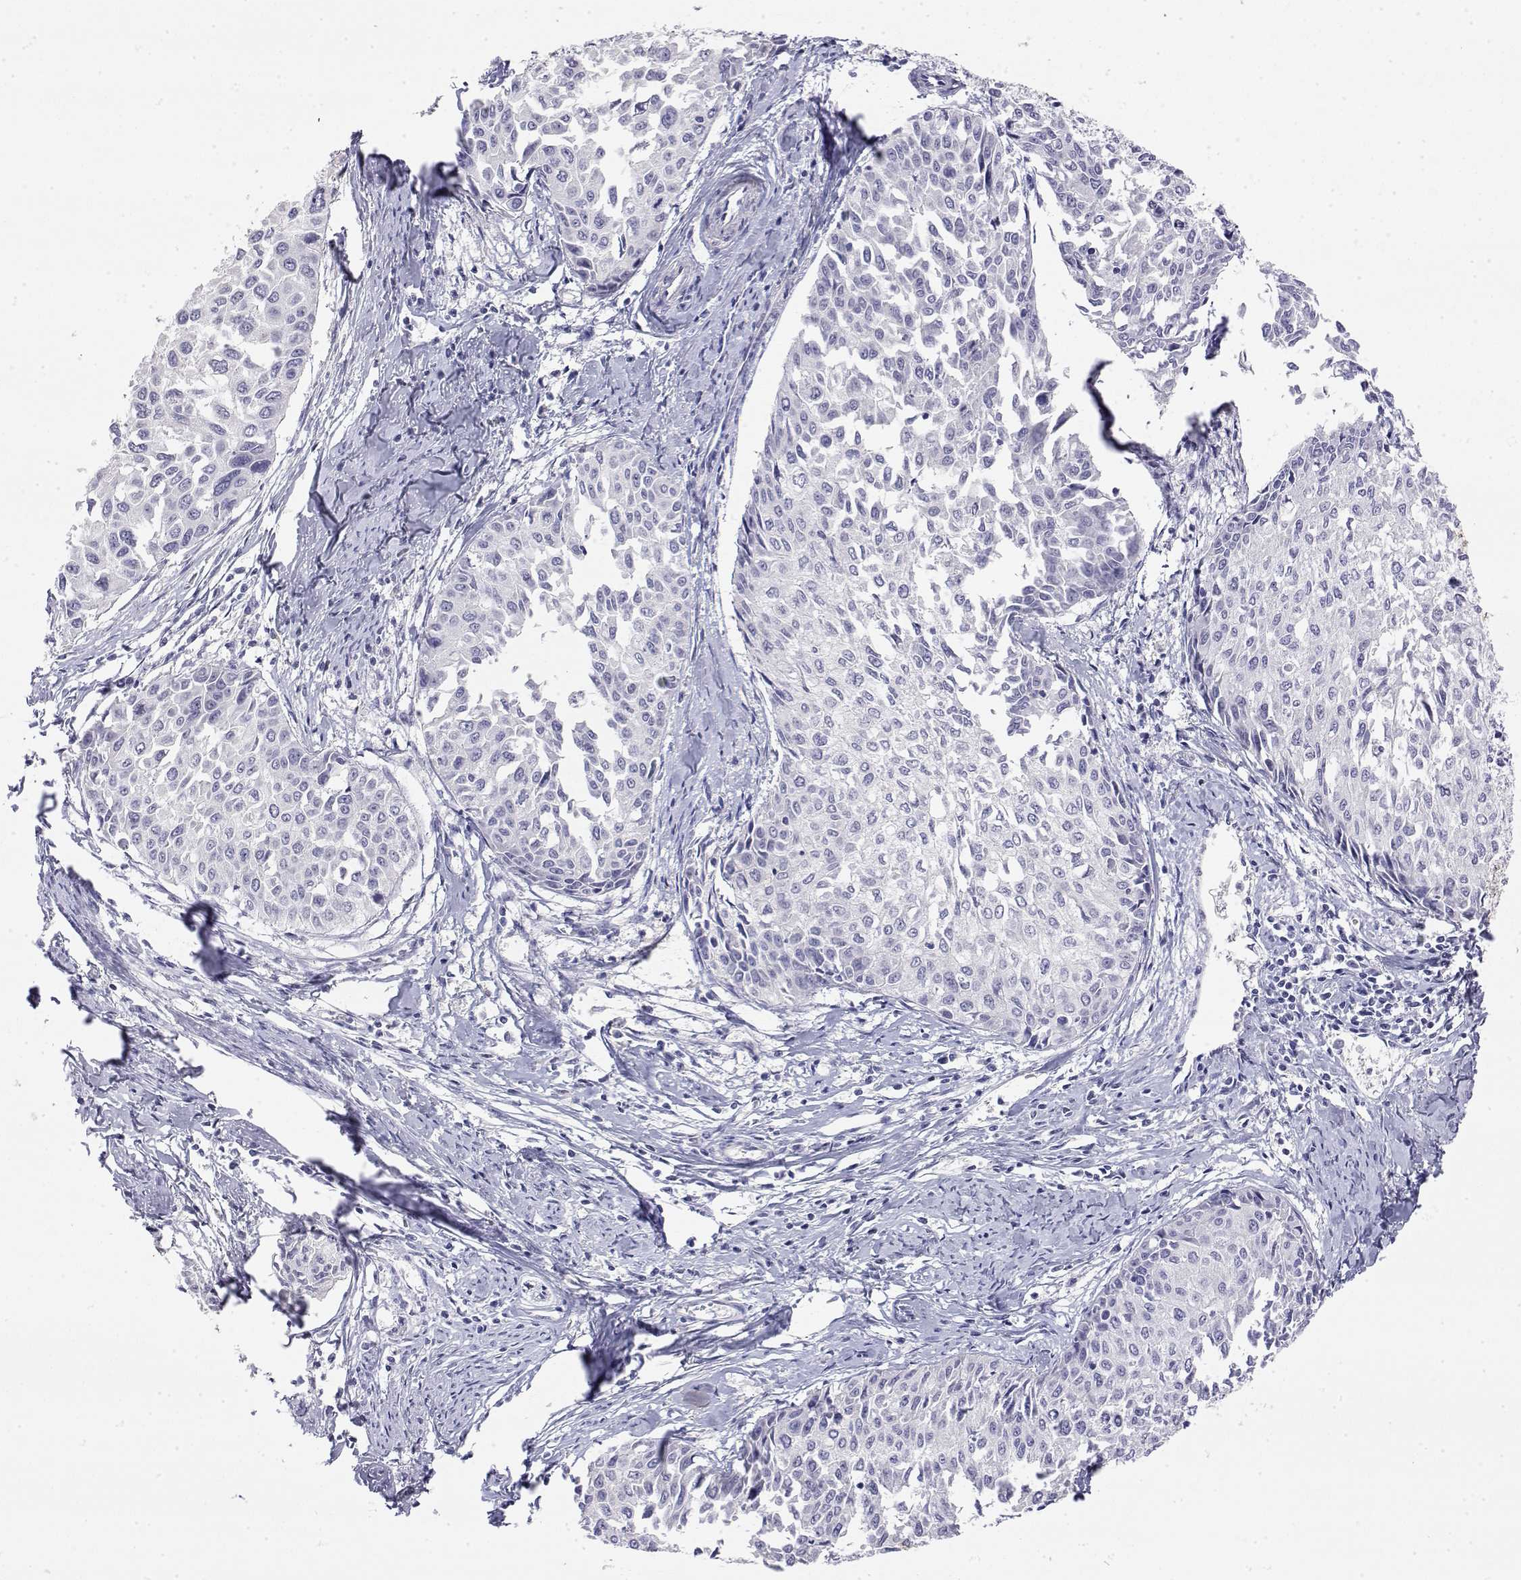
{"staining": {"intensity": "negative", "quantity": "none", "location": "none"}, "tissue": "cervical cancer", "cell_type": "Tumor cells", "image_type": "cancer", "snomed": [{"axis": "morphology", "description": "Squamous cell carcinoma, NOS"}, {"axis": "topography", "description": "Cervix"}], "caption": "Cervical cancer (squamous cell carcinoma) was stained to show a protein in brown. There is no significant positivity in tumor cells. (Stains: DAB IHC with hematoxylin counter stain, Microscopy: brightfield microscopy at high magnification).", "gene": "LY6D", "patient": {"sex": "female", "age": 50}}